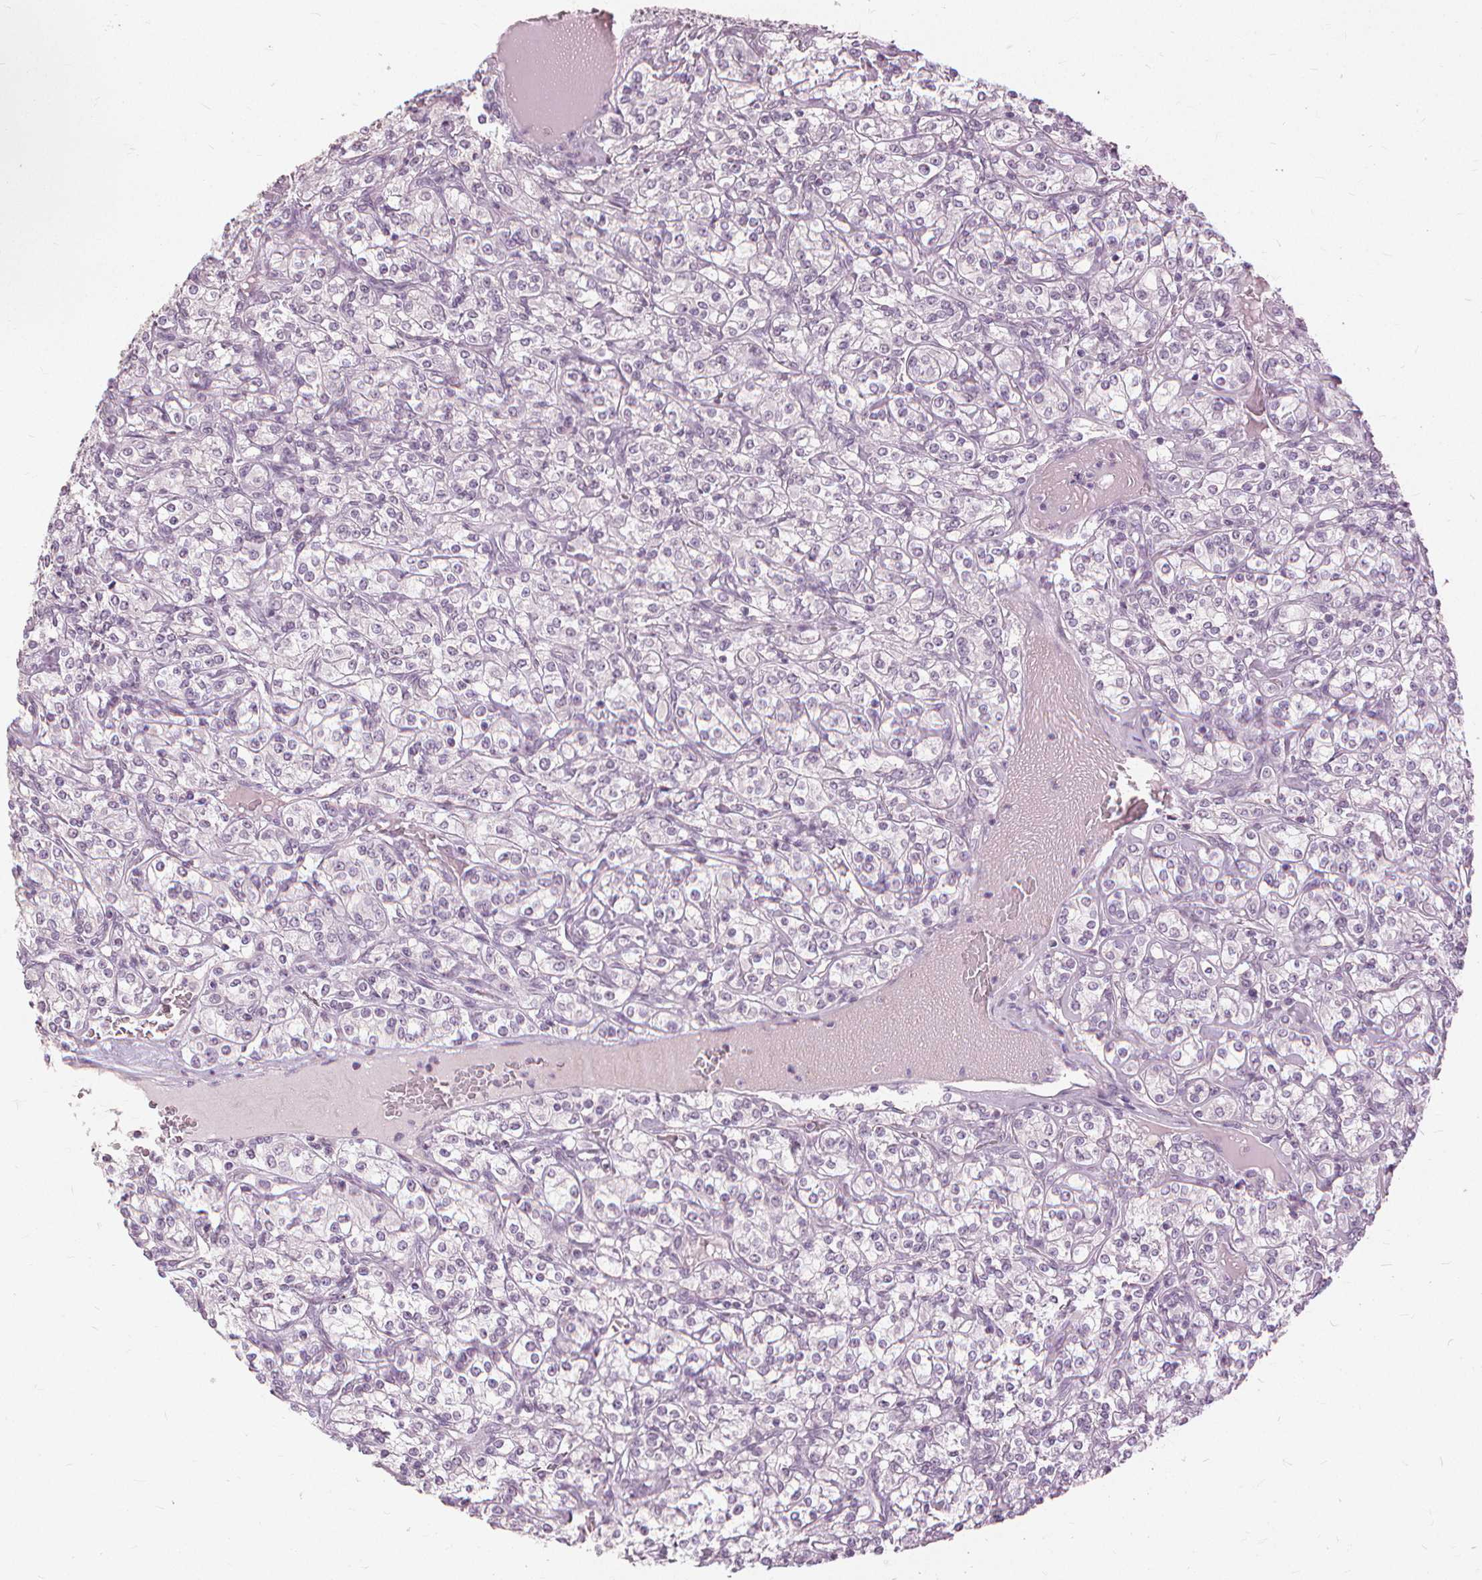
{"staining": {"intensity": "negative", "quantity": "none", "location": "none"}, "tissue": "renal cancer", "cell_type": "Tumor cells", "image_type": "cancer", "snomed": [{"axis": "morphology", "description": "Adenocarcinoma, NOS"}, {"axis": "topography", "description": "Kidney"}], "caption": "IHC image of renal cancer (adenocarcinoma) stained for a protein (brown), which displays no staining in tumor cells.", "gene": "SFTPD", "patient": {"sex": "male", "age": 77}}